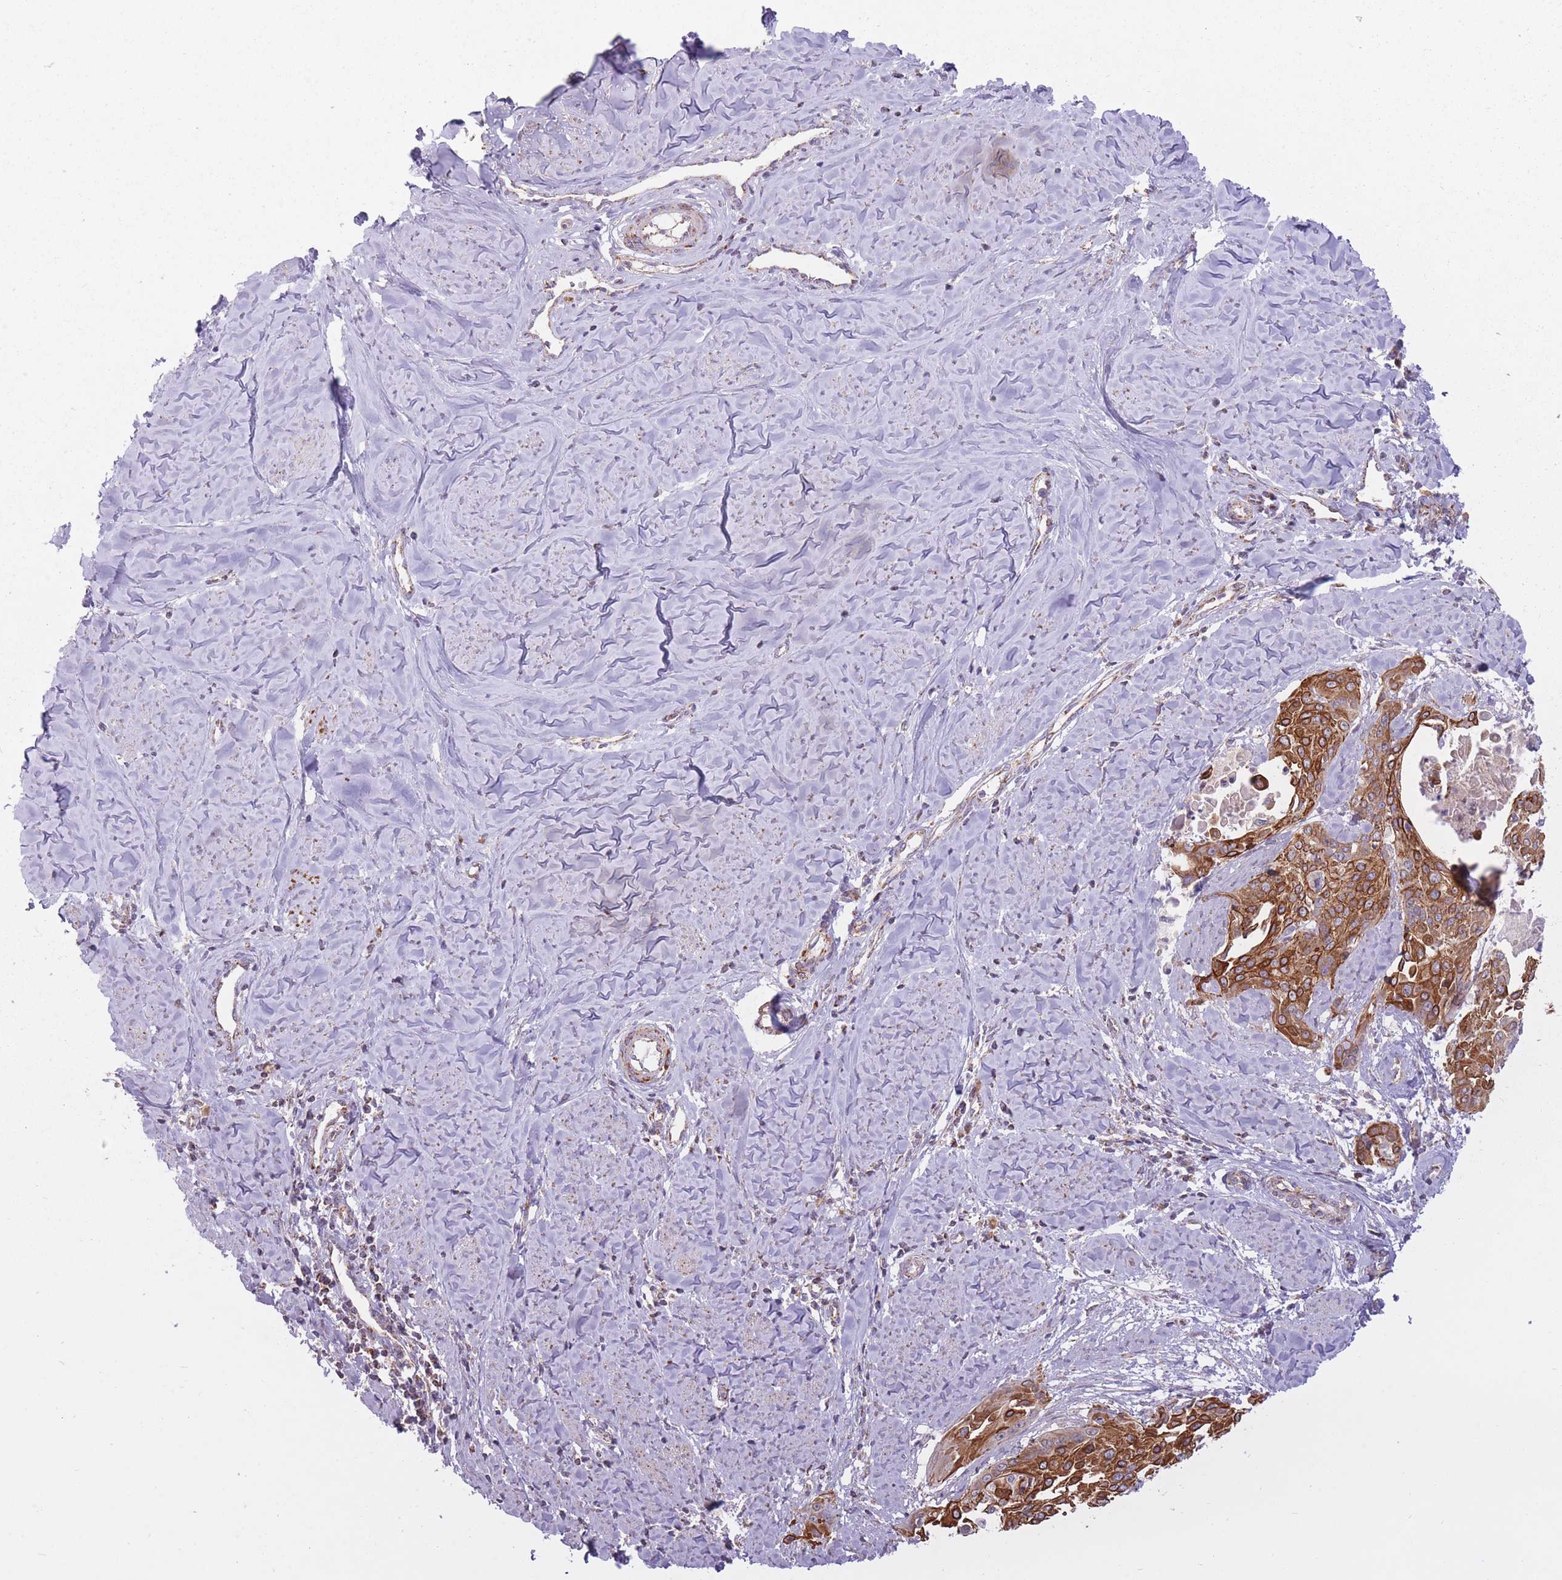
{"staining": {"intensity": "strong", "quantity": "25%-75%", "location": "cytoplasmic/membranous"}, "tissue": "cervical cancer", "cell_type": "Tumor cells", "image_type": "cancer", "snomed": [{"axis": "morphology", "description": "Squamous cell carcinoma, NOS"}, {"axis": "topography", "description": "Cervix"}], "caption": "This is a photomicrograph of immunohistochemistry staining of squamous cell carcinoma (cervical), which shows strong expression in the cytoplasmic/membranous of tumor cells.", "gene": "LIN7C", "patient": {"sex": "female", "age": 44}}